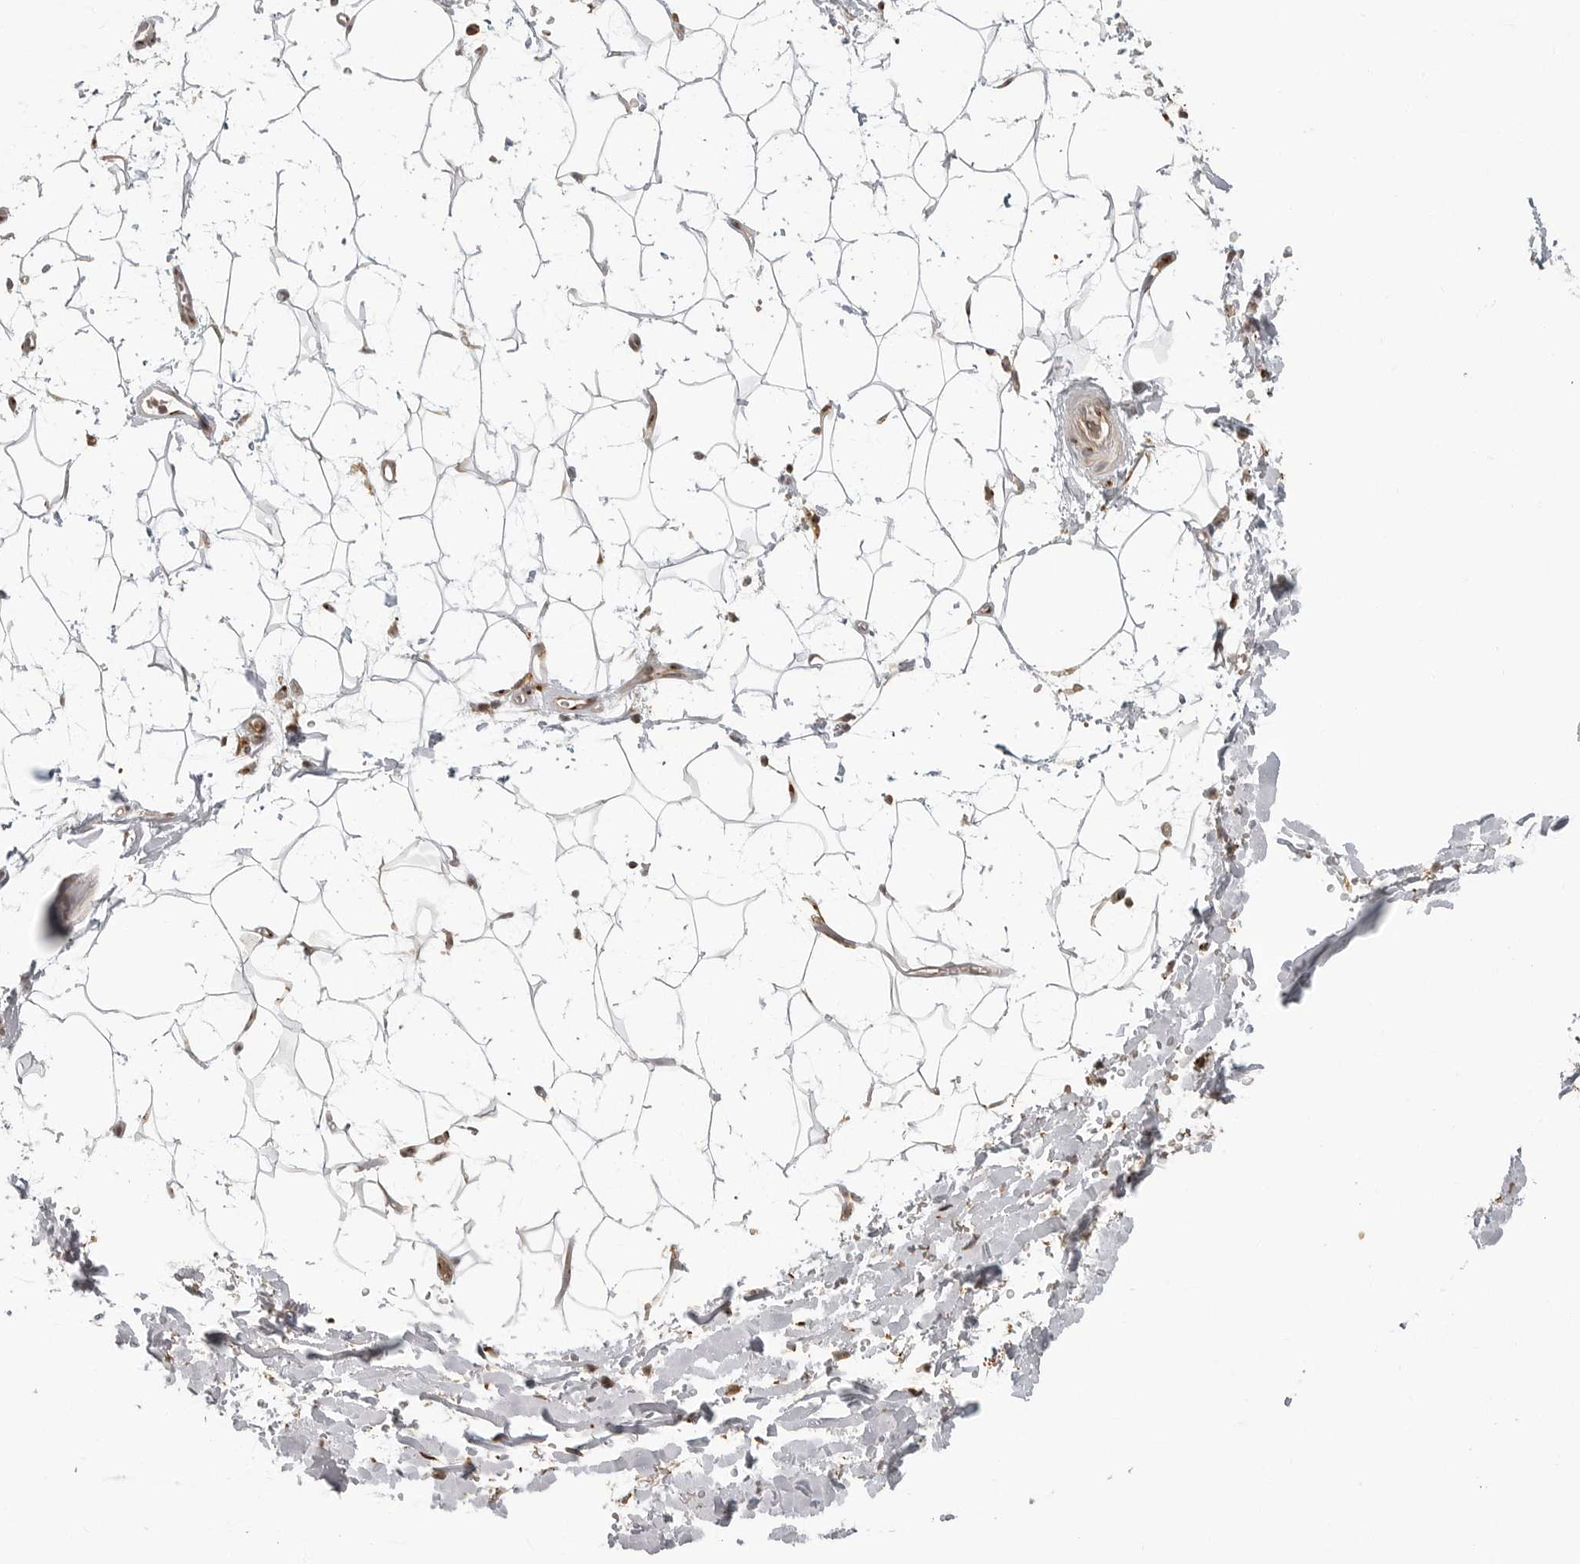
{"staining": {"intensity": "negative", "quantity": "none", "location": "none"}, "tissue": "adipose tissue", "cell_type": "Adipocytes", "image_type": "normal", "snomed": [{"axis": "morphology", "description": "Normal tissue, NOS"}, {"axis": "topography", "description": "Soft tissue"}], "caption": "Image shows no protein expression in adipocytes of normal adipose tissue.", "gene": "COPA", "patient": {"sex": "male", "age": 72}}